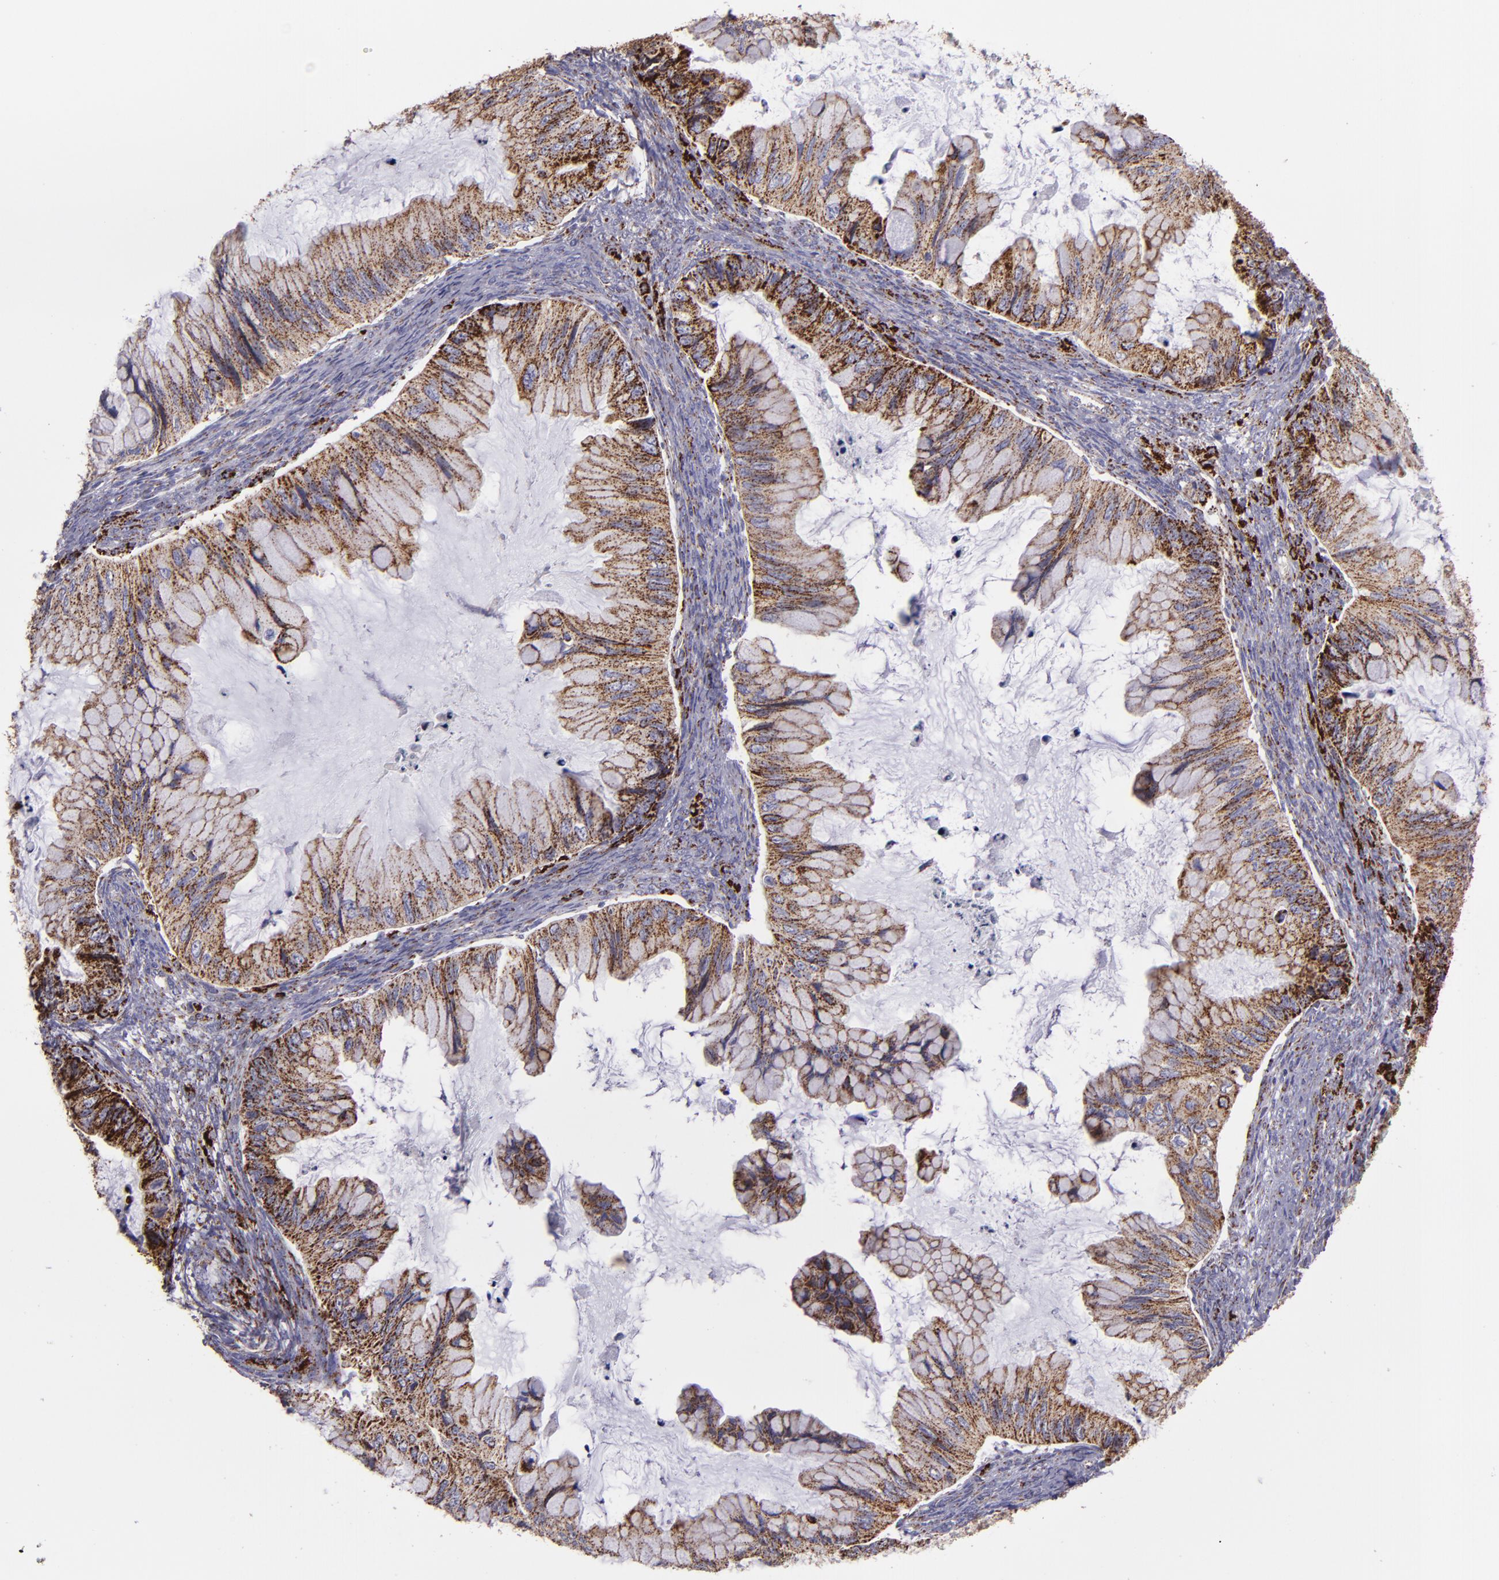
{"staining": {"intensity": "moderate", "quantity": ">75%", "location": "cytoplasmic/membranous"}, "tissue": "ovarian cancer", "cell_type": "Tumor cells", "image_type": "cancer", "snomed": [{"axis": "morphology", "description": "Cystadenocarcinoma, mucinous, NOS"}, {"axis": "topography", "description": "Ovary"}], "caption": "Mucinous cystadenocarcinoma (ovarian) tissue displays moderate cytoplasmic/membranous staining in about >75% of tumor cells (brown staining indicates protein expression, while blue staining denotes nuclei).", "gene": "HSPD1", "patient": {"sex": "female", "age": 36}}